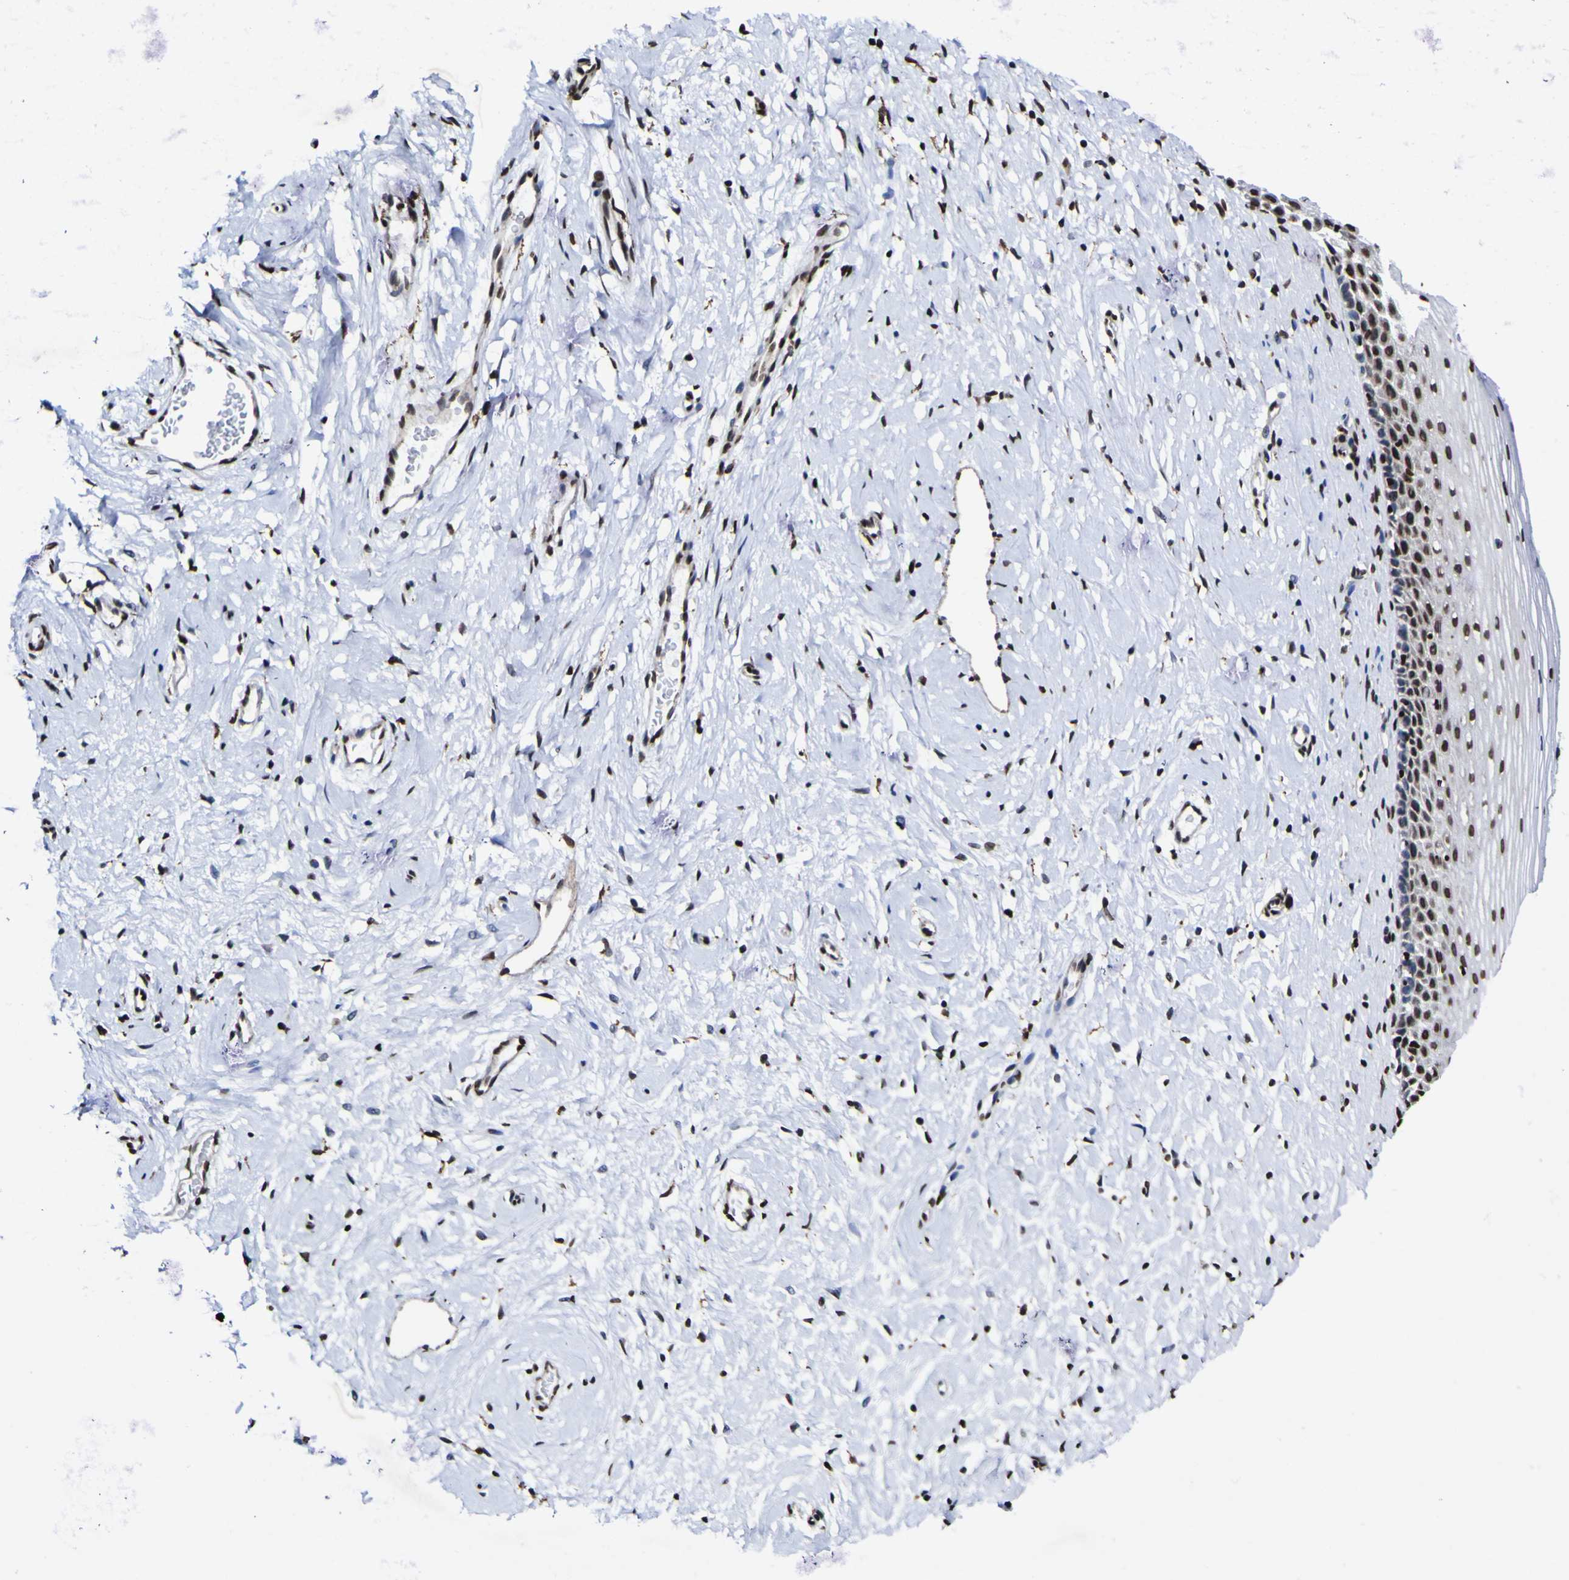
{"staining": {"intensity": "strong", "quantity": "25%-75%", "location": "nuclear"}, "tissue": "cervix", "cell_type": "Glandular cells", "image_type": "normal", "snomed": [{"axis": "morphology", "description": "Normal tissue, NOS"}, {"axis": "topography", "description": "Cervix"}], "caption": "Immunohistochemical staining of normal cervix shows high levels of strong nuclear positivity in approximately 25%-75% of glandular cells. (IHC, brightfield microscopy, high magnification).", "gene": "PIAS1", "patient": {"sex": "female", "age": 39}}